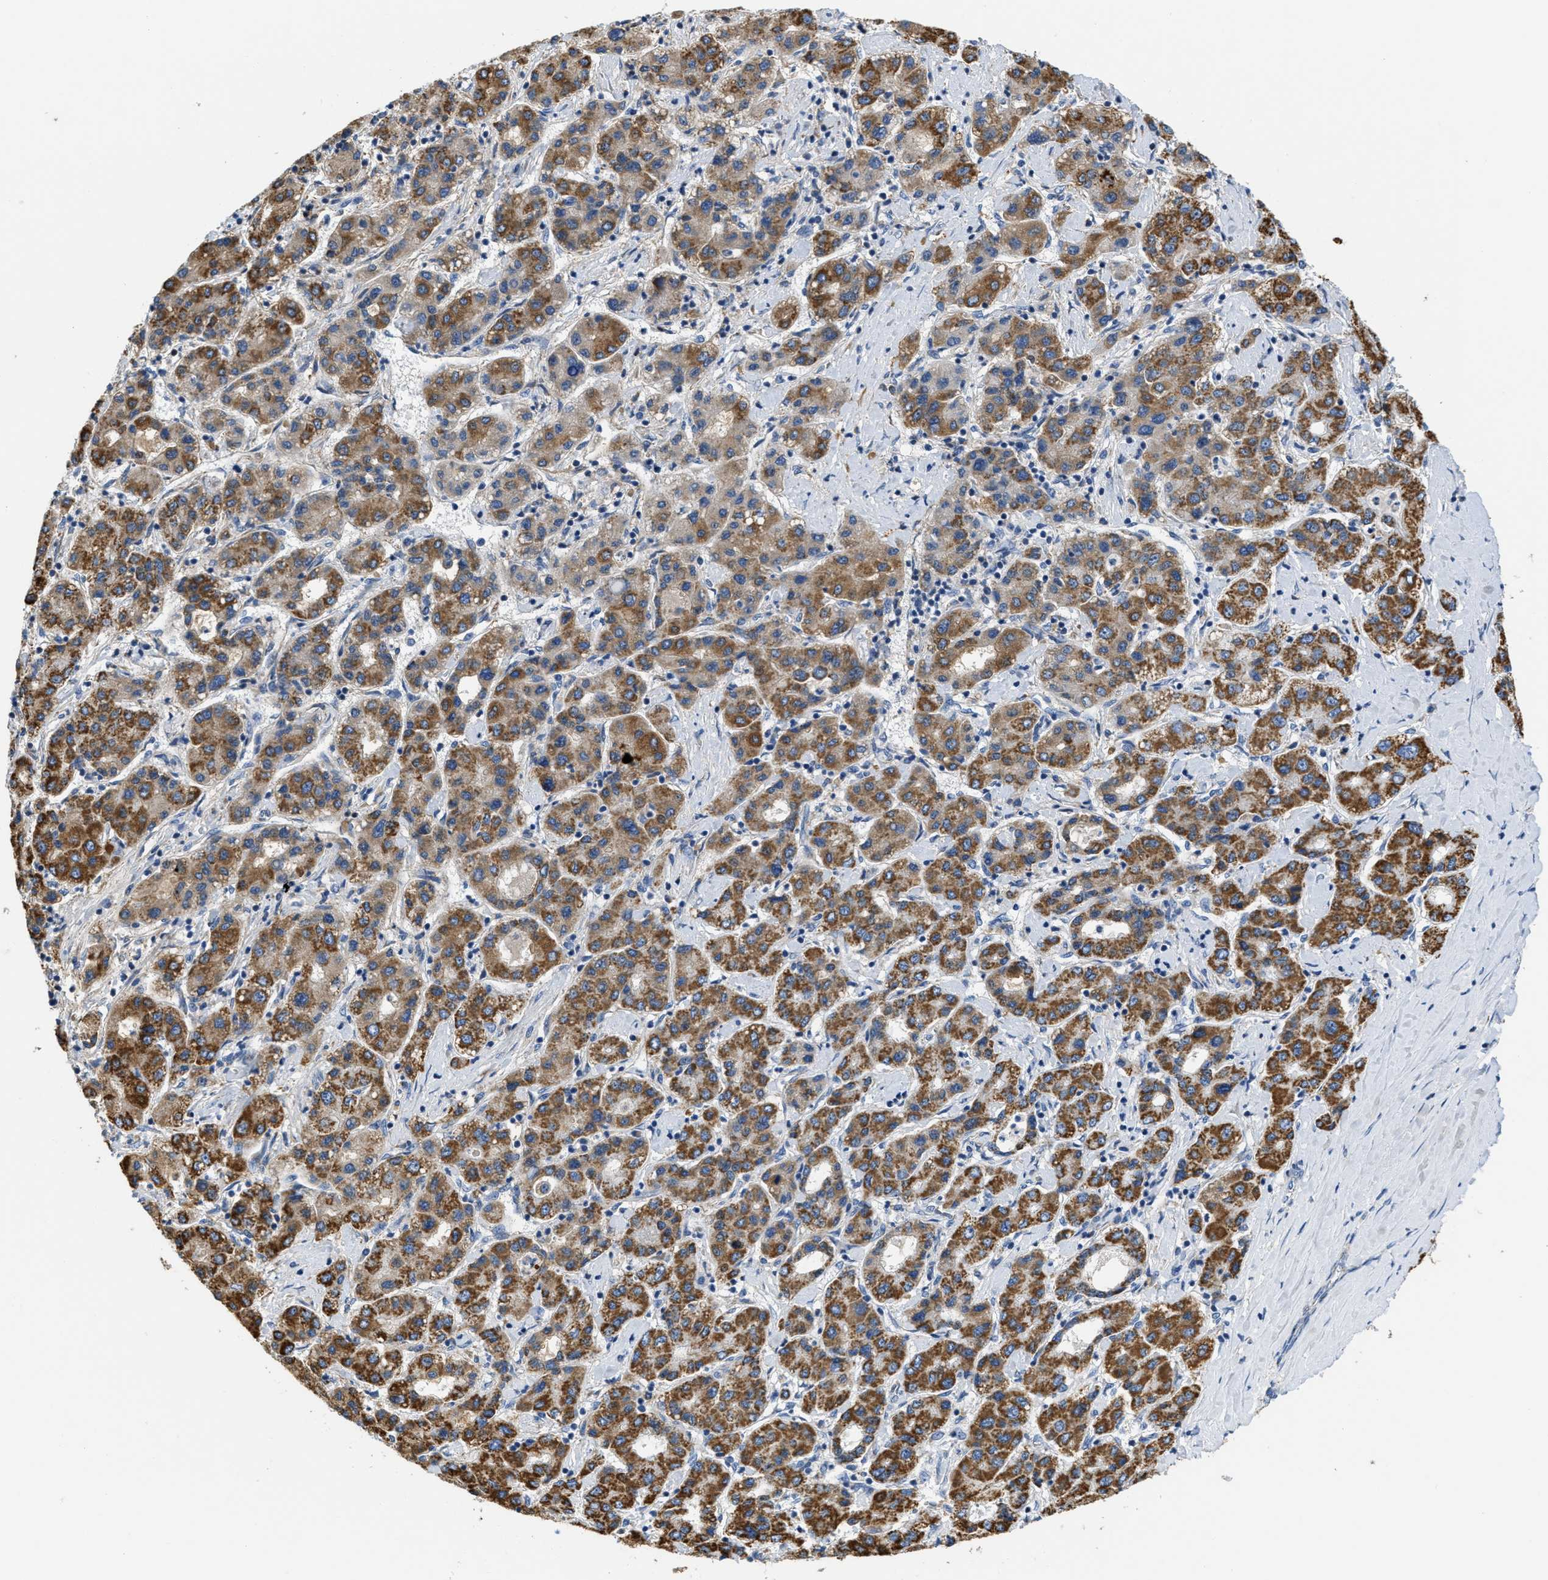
{"staining": {"intensity": "moderate", "quantity": ">75%", "location": "cytoplasmic/membranous"}, "tissue": "liver cancer", "cell_type": "Tumor cells", "image_type": "cancer", "snomed": [{"axis": "morphology", "description": "Carcinoma, Hepatocellular, NOS"}, {"axis": "topography", "description": "Liver"}], "caption": "The immunohistochemical stain labels moderate cytoplasmic/membranous positivity in tumor cells of liver hepatocellular carcinoma tissue.", "gene": "KCNJ5", "patient": {"sex": "male", "age": 65}}